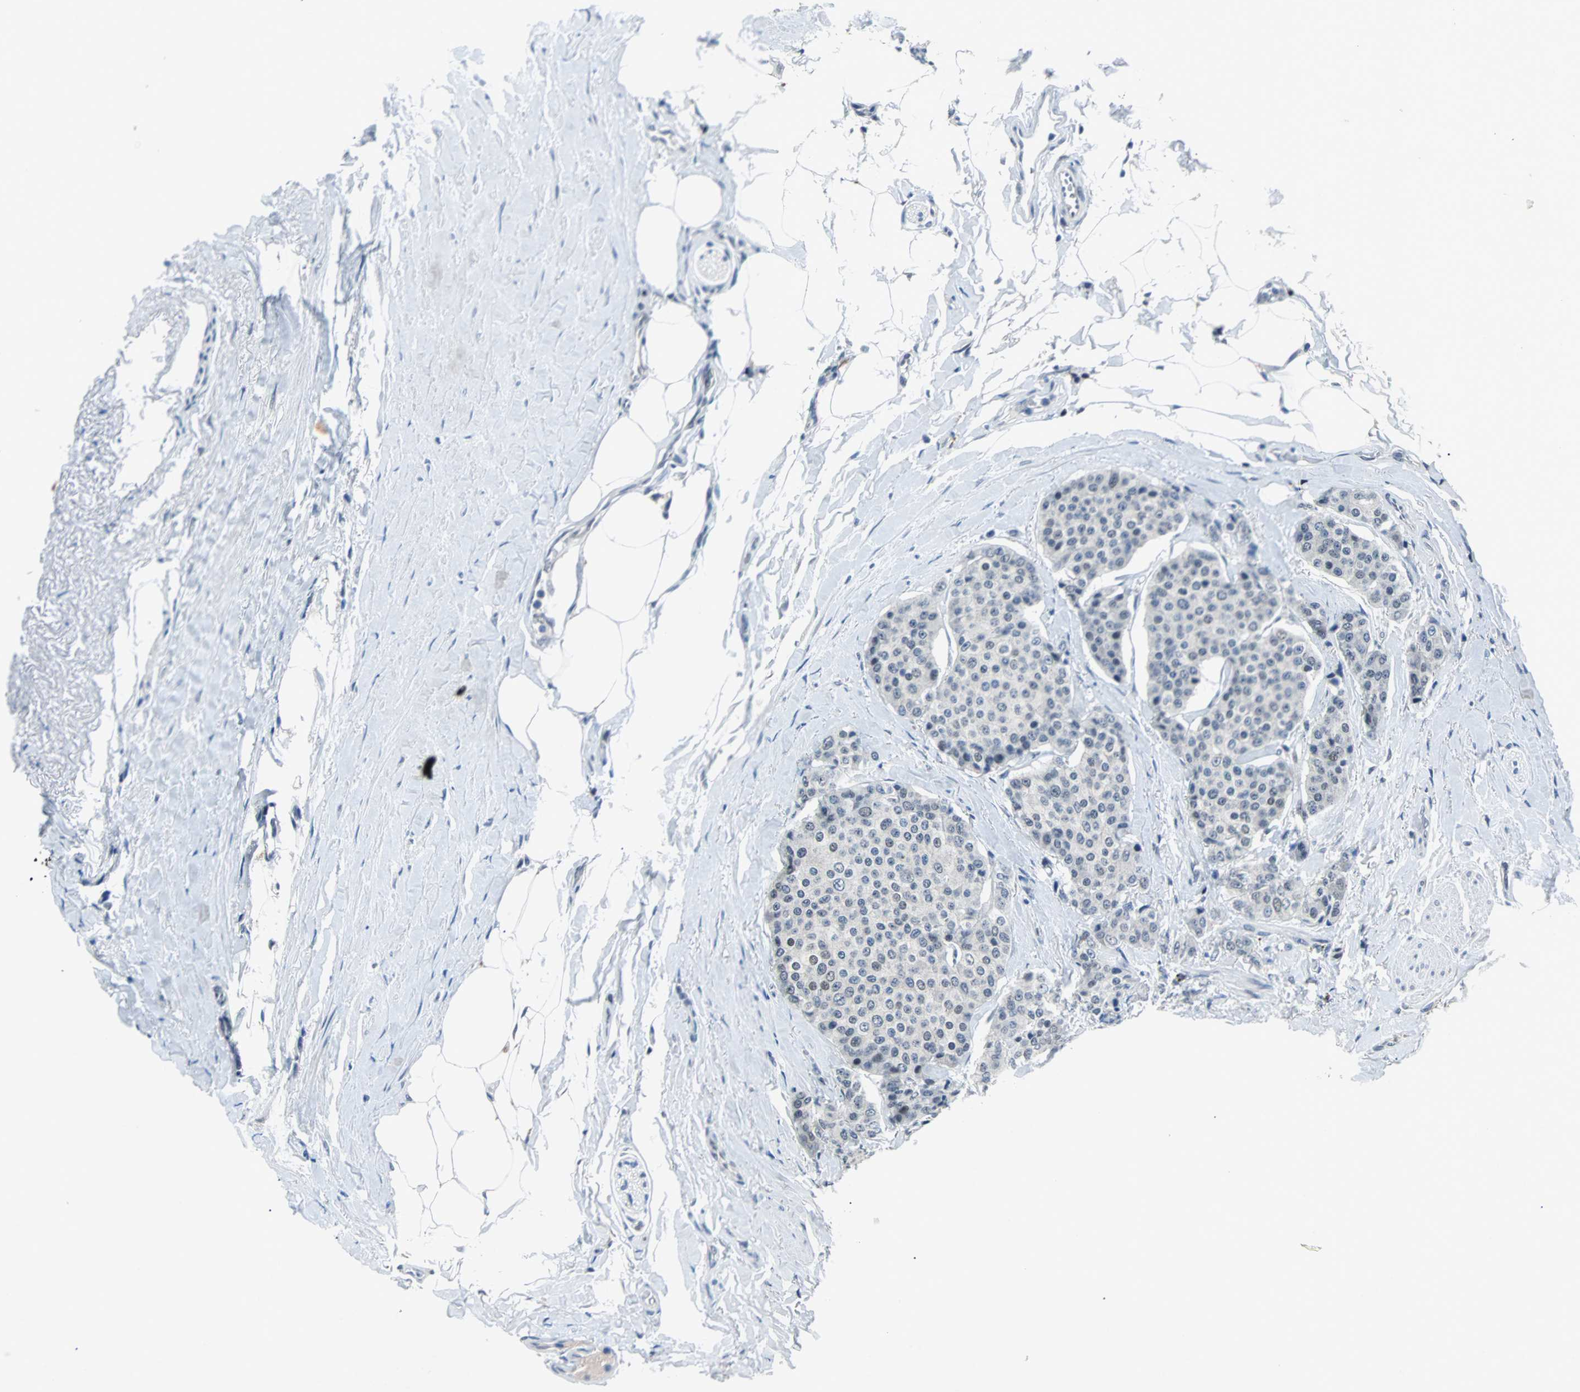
{"staining": {"intensity": "negative", "quantity": "none", "location": "none"}, "tissue": "carcinoid", "cell_type": "Tumor cells", "image_type": "cancer", "snomed": [{"axis": "morphology", "description": "Carcinoid, malignant, NOS"}, {"axis": "topography", "description": "Colon"}], "caption": "This is a micrograph of immunohistochemistry (IHC) staining of malignant carcinoid, which shows no positivity in tumor cells.", "gene": "USP28", "patient": {"sex": "female", "age": 61}}